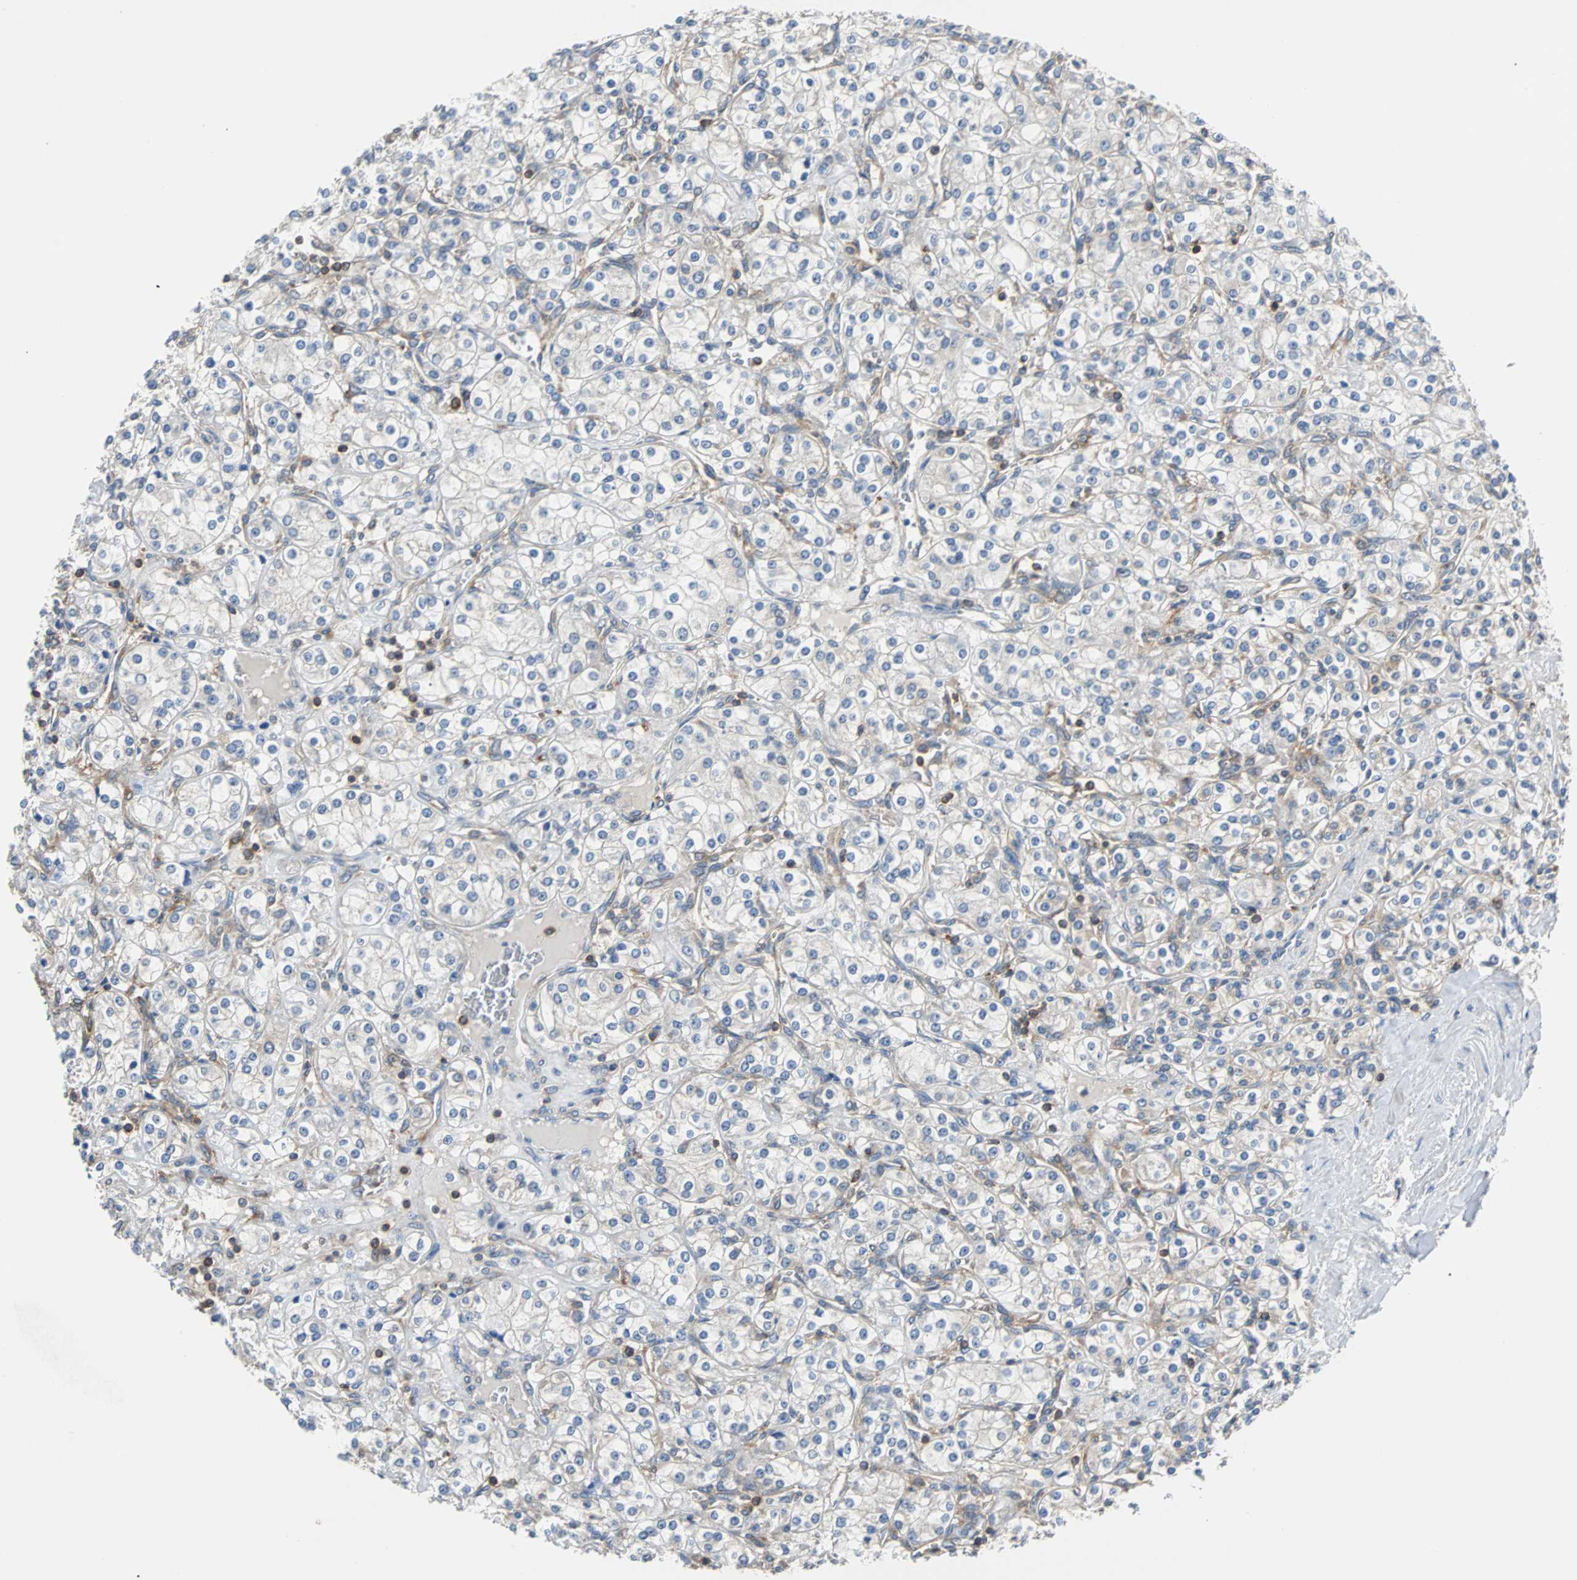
{"staining": {"intensity": "negative", "quantity": "none", "location": "none"}, "tissue": "renal cancer", "cell_type": "Tumor cells", "image_type": "cancer", "snomed": [{"axis": "morphology", "description": "Adenocarcinoma, NOS"}, {"axis": "topography", "description": "Kidney"}], "caption": "DAB immunohistochemical staining of human renal cancer (adenocarcinoma) reveals no significant expression in tumor cells.", "gene": "TSC22D4", "patient": {"sex": "male", "age": 77}}